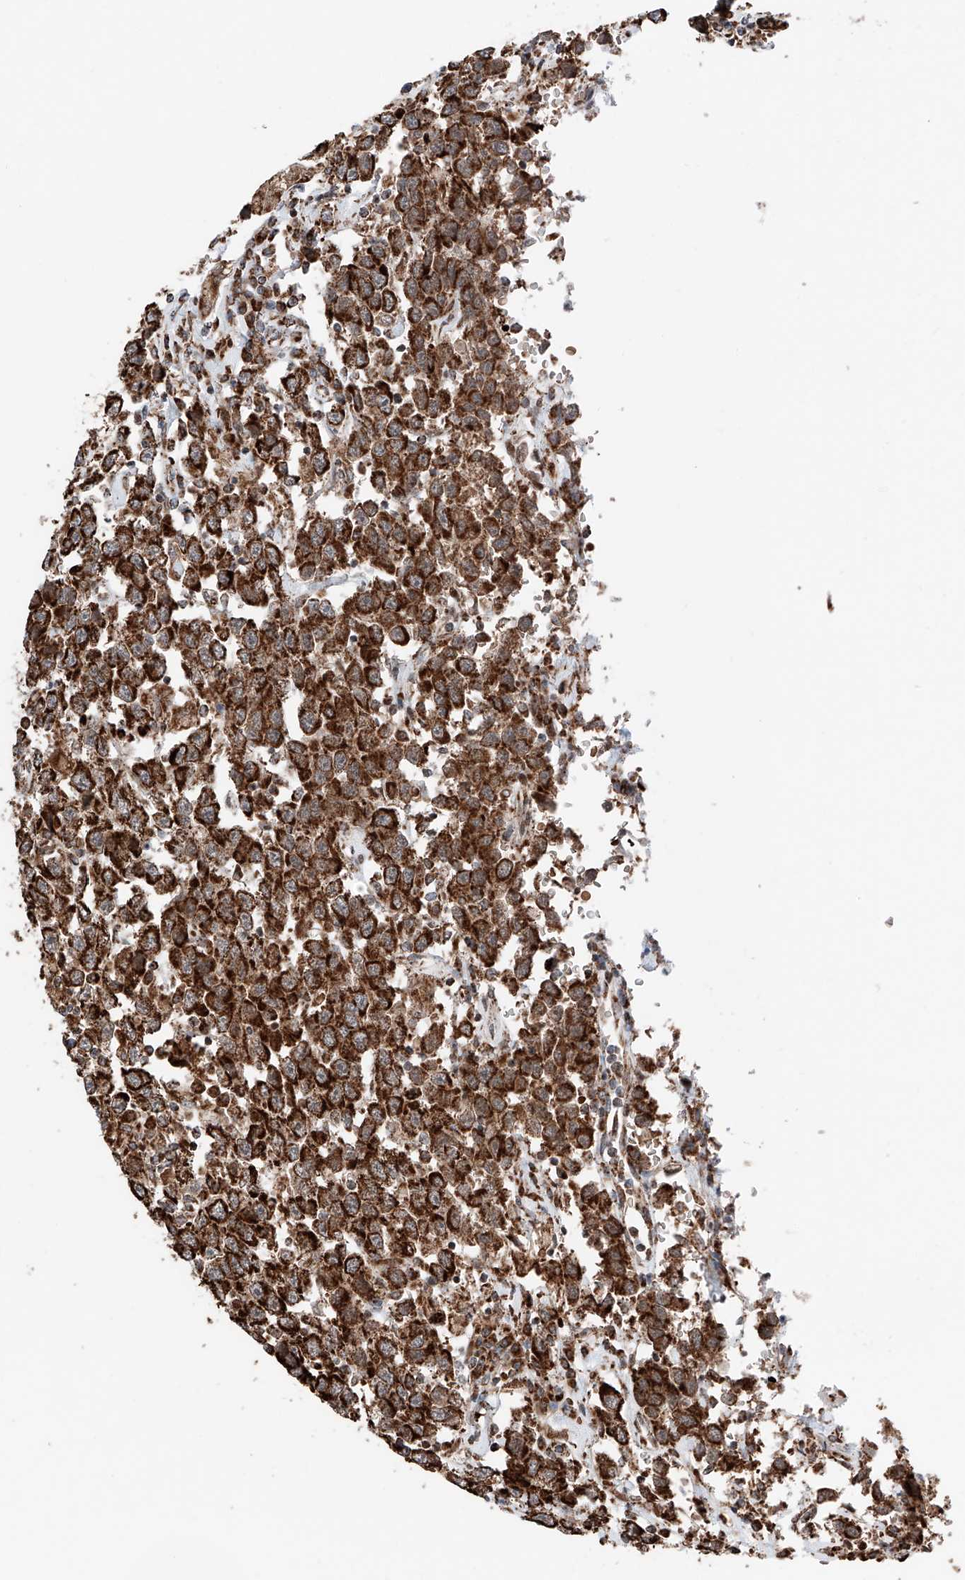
{"staining": {"intensity": "strong", "quantity": ">75%", "location": "cytoplasmic/membranous"}, "tissue": "testis cancer", "cell_type": "Tumor cells", "image_type": "cancer", "snomed": [{"axis": "morphology", "description": "Seminoma, NOS"}, {"axis": "topography", "description": "Testis"}], "caption": "A histopathology image of human testis seminoma stained for a protein exhibits strong cytoplasmic/membranous brown staining in tumor cells.", "gene": "ZSCAN29", "patient": {"sex": "male", "age": 41}}